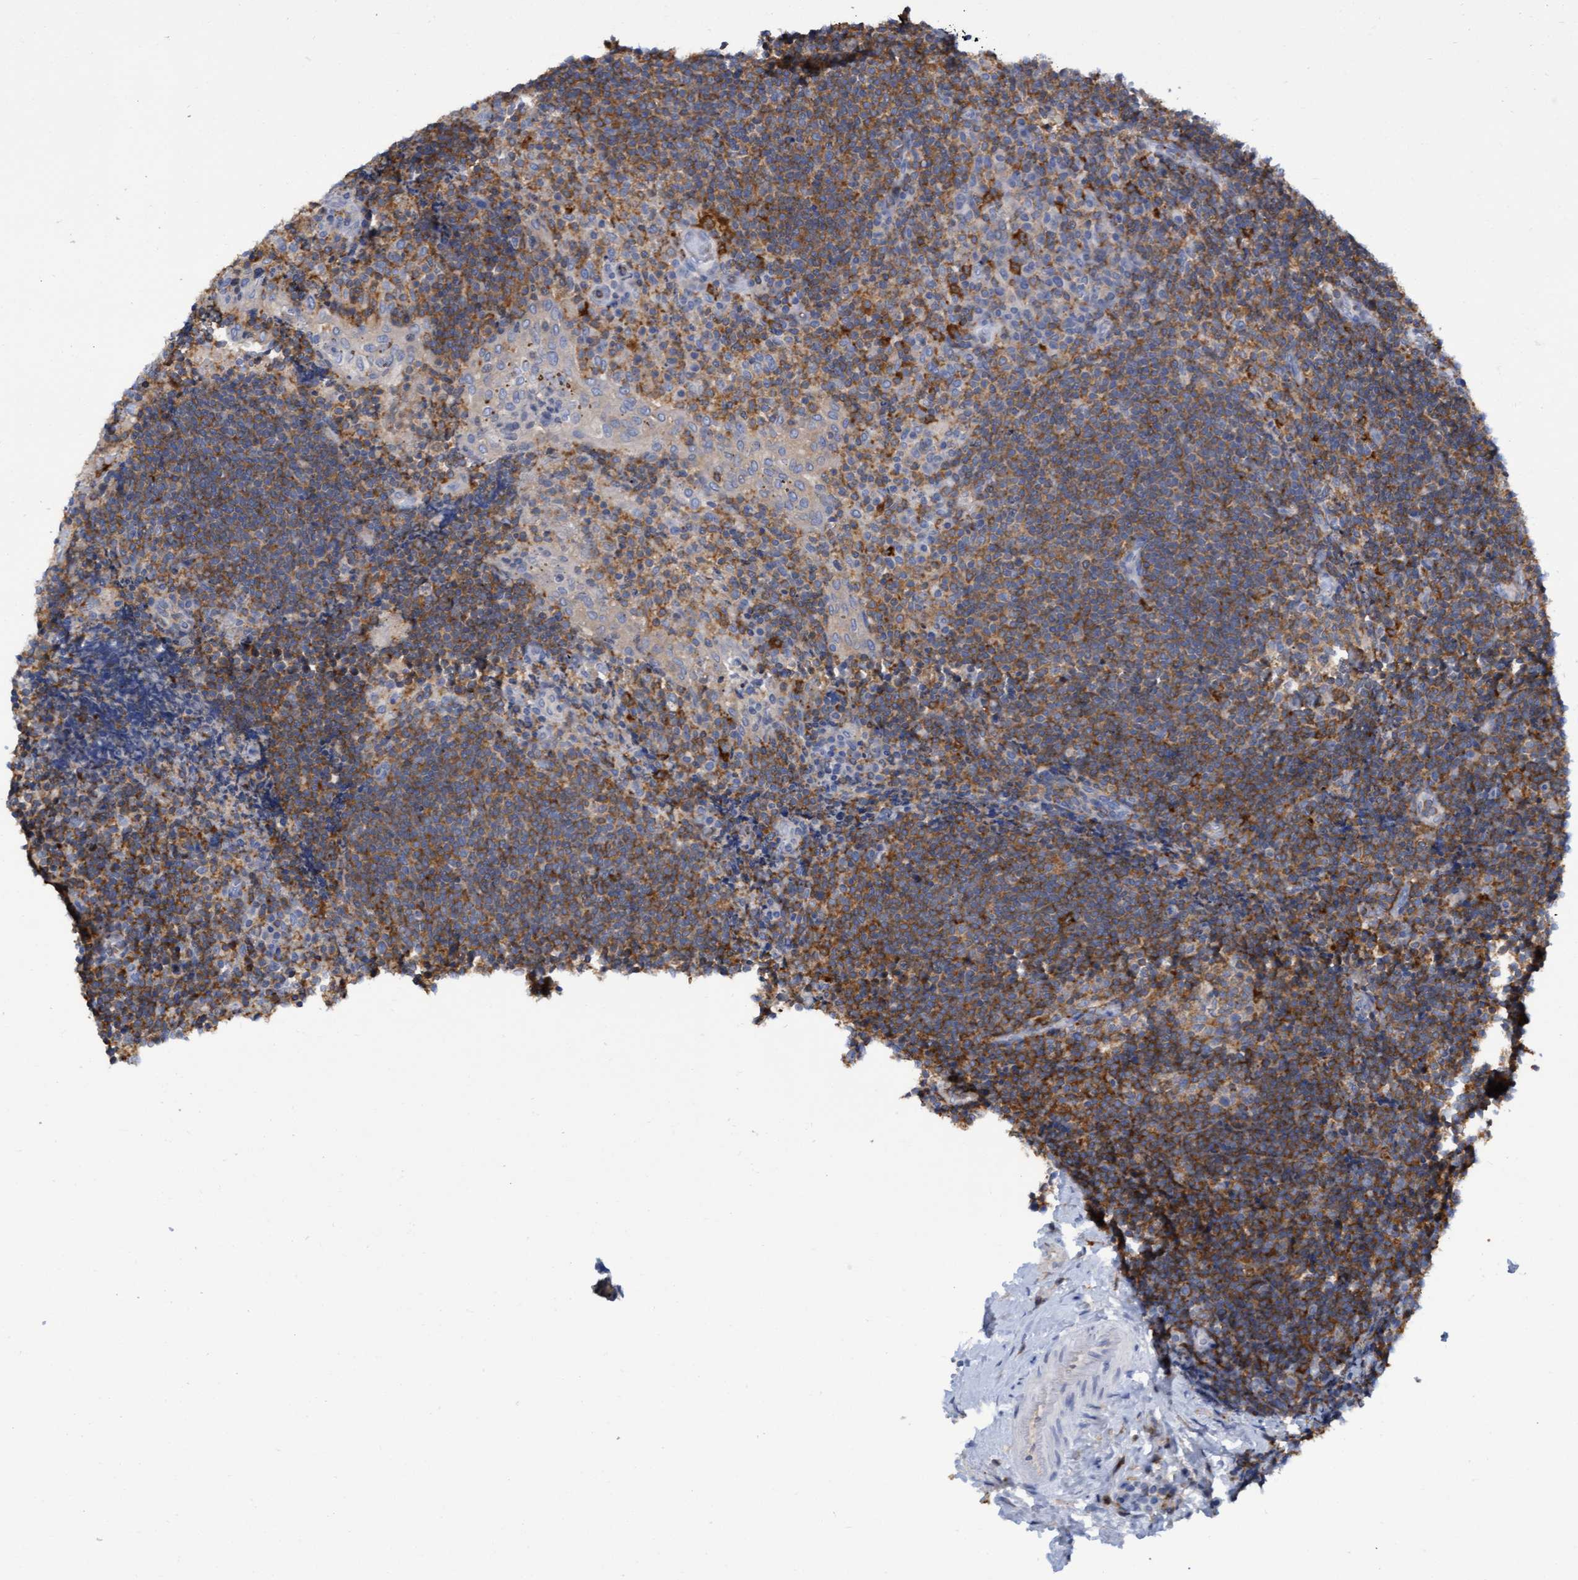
{"staining": {"intensity": "moderate", "quantity": ">75%", "location": "cytoplasmic/membranous"}, "tissue": "lymphoma", "cell_type": "Tumor cells", "image_type": "cancer", "snomed": [{"axis": "morphology", "description": "Malignant lymphoma, non-Hodgkin's type, High grade"}, {"axis": "topography", "description": "Tonsil"}], "caption": "Immunohistochemical staining of human lymphoma reveals moderate cytoplasmic/membranous protein positivity in approximately >75% of tumor cells.", "gene": "FNBP1", "patient": {"sex": "female", "age": 36}}